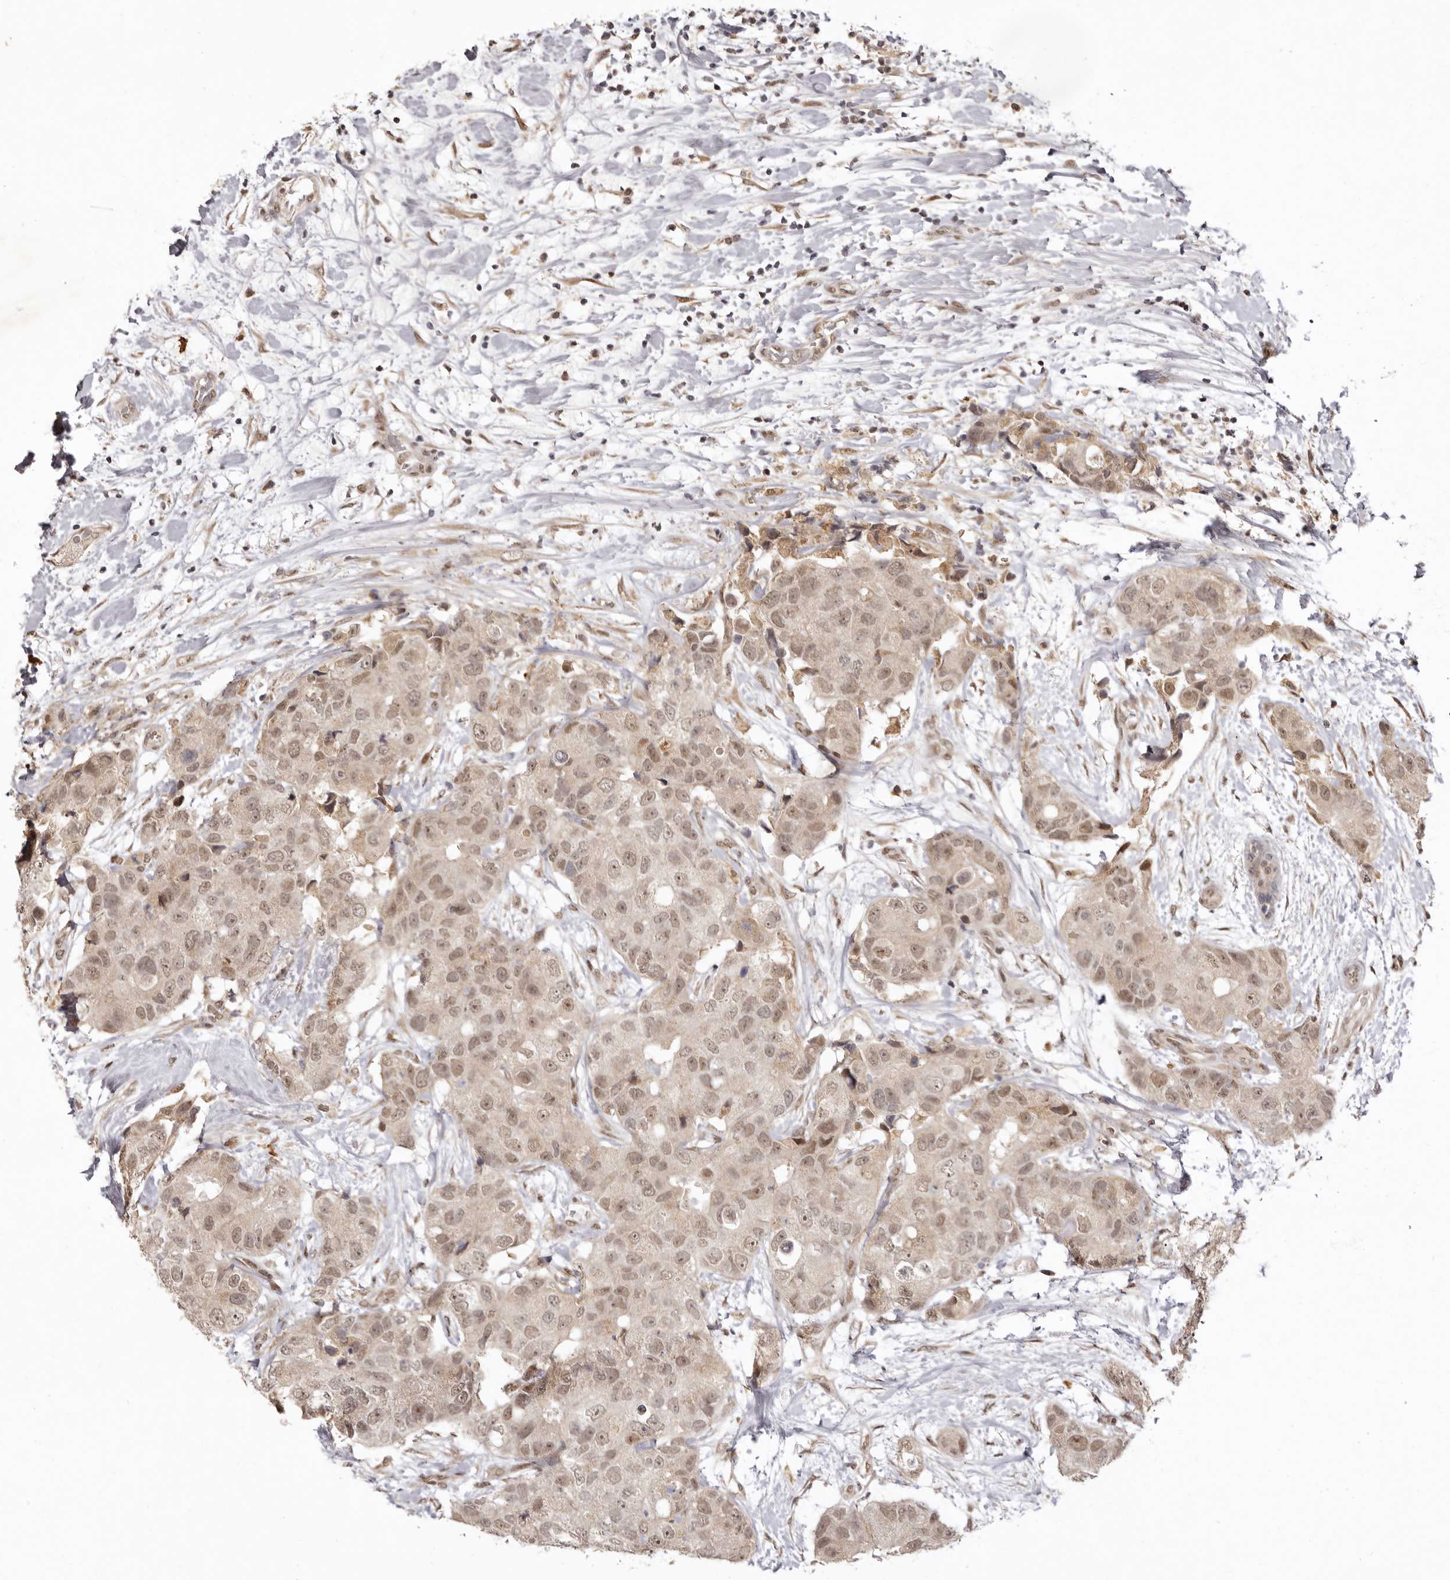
{"staining": {"intensity": "weak", "quantity": ">75%", "location": "cytoplasmic/membranous,nuclear"}, "tissue": "breast cancer", "cell_type": "Tumor cells", "image_type": "cancer", "snomed": [{"axis": "morphology", "description": "Duct carcinoma"}, {"axis": "topography", "description": "Breast"}], "caption": "Weak cytoplasmic/membranous and nuclear staining is identified in approximately >75% of tumor cells in breast invasive ductal carcinoma.", "gene": "ZNF326", "patient": {"sex": "female", "age": 62}}